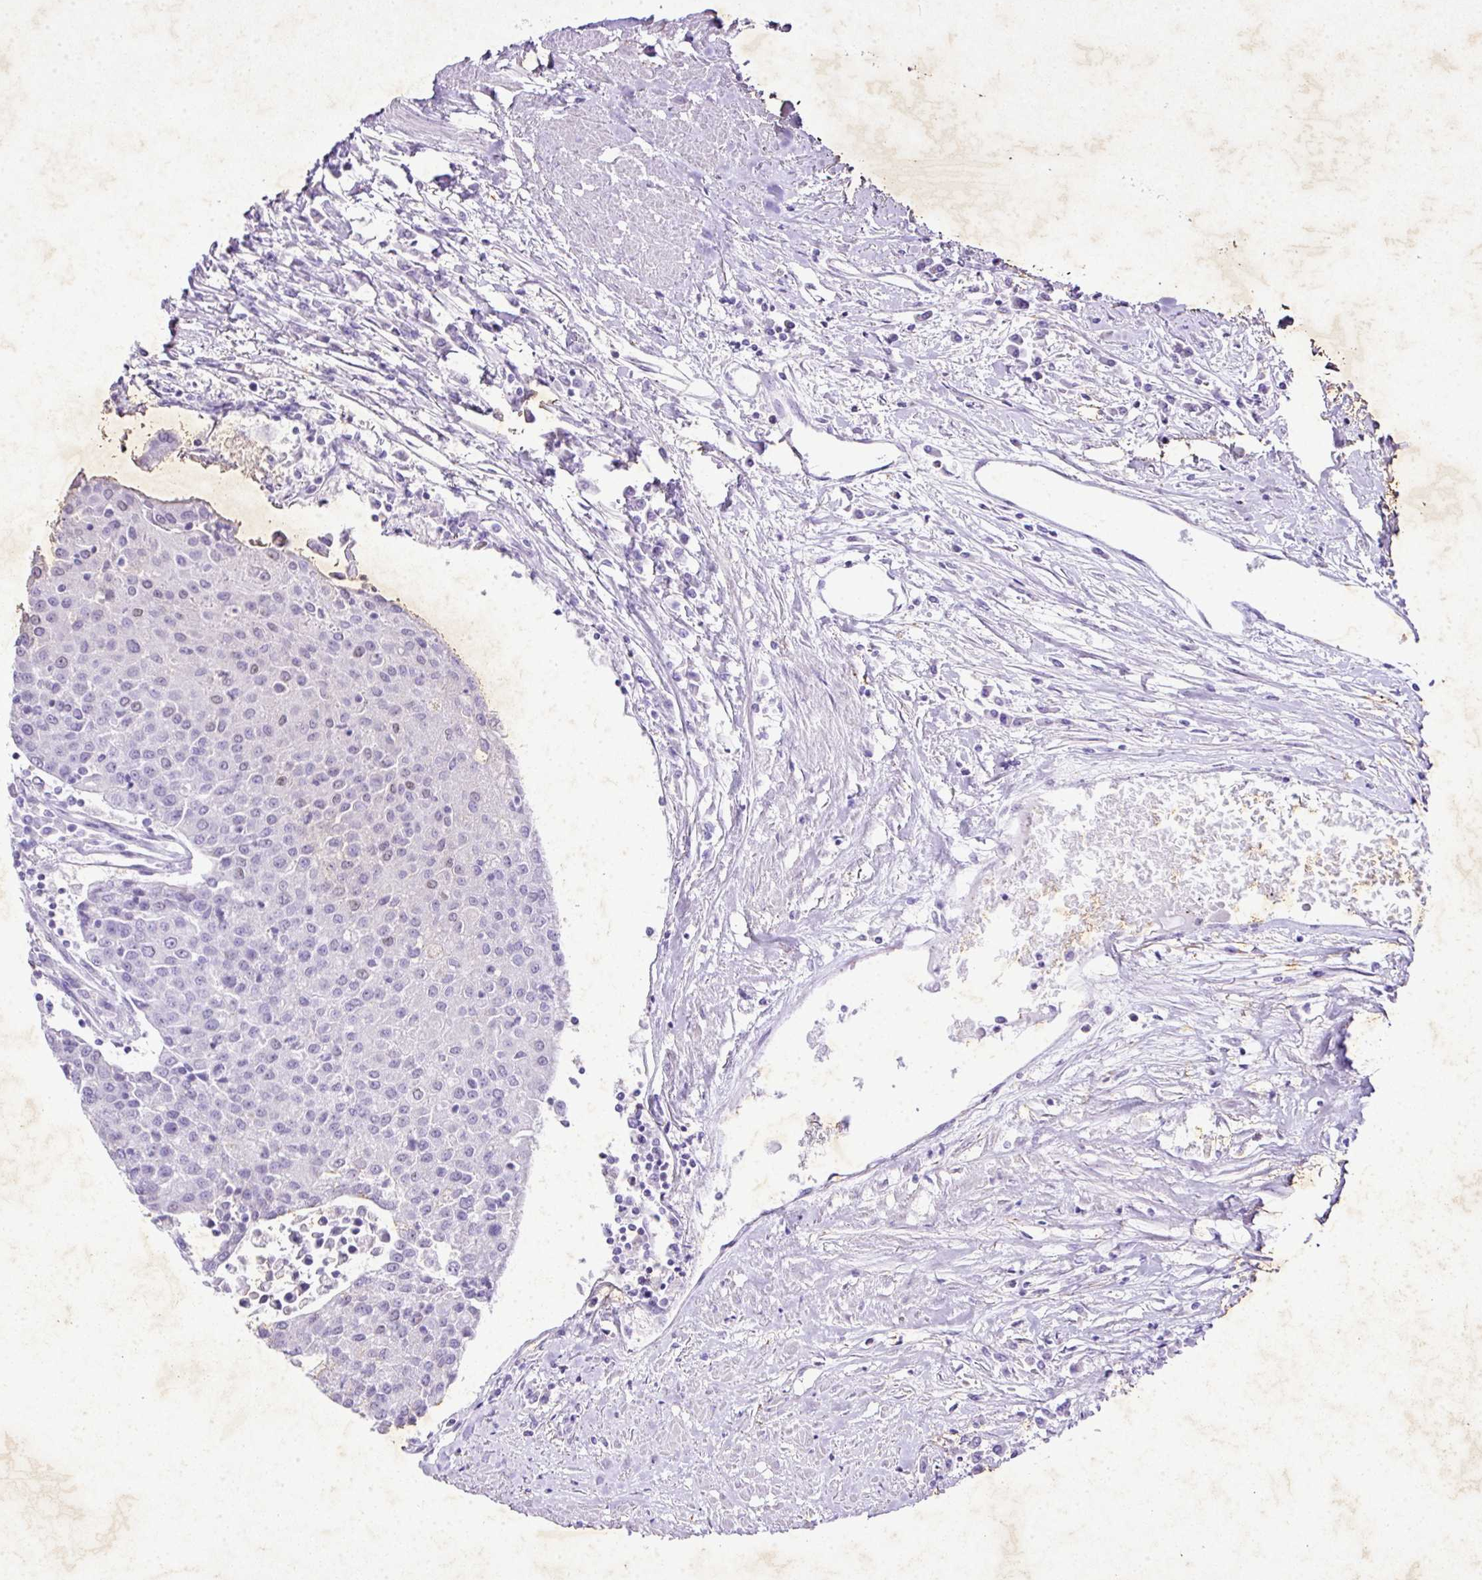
{"staining": {"intensity": "negative", "quantity": "none", "location": "none"}, "tissue": "urothelial cancer", "cell_type": "Tumor cells", "image_type": "cancer", "snomed": [{"axis": "morphology", "description": "Urothelial carcinoma, High grade"}, {"axis": "topography", "description": "Urinary bladder"}], "caption": "The micrograph reveals no staining of tumor cells in urothelial carcinoma (high-grade).", "gene": "KCNJ11", "patient": {"sex": "female", "age": 85}}